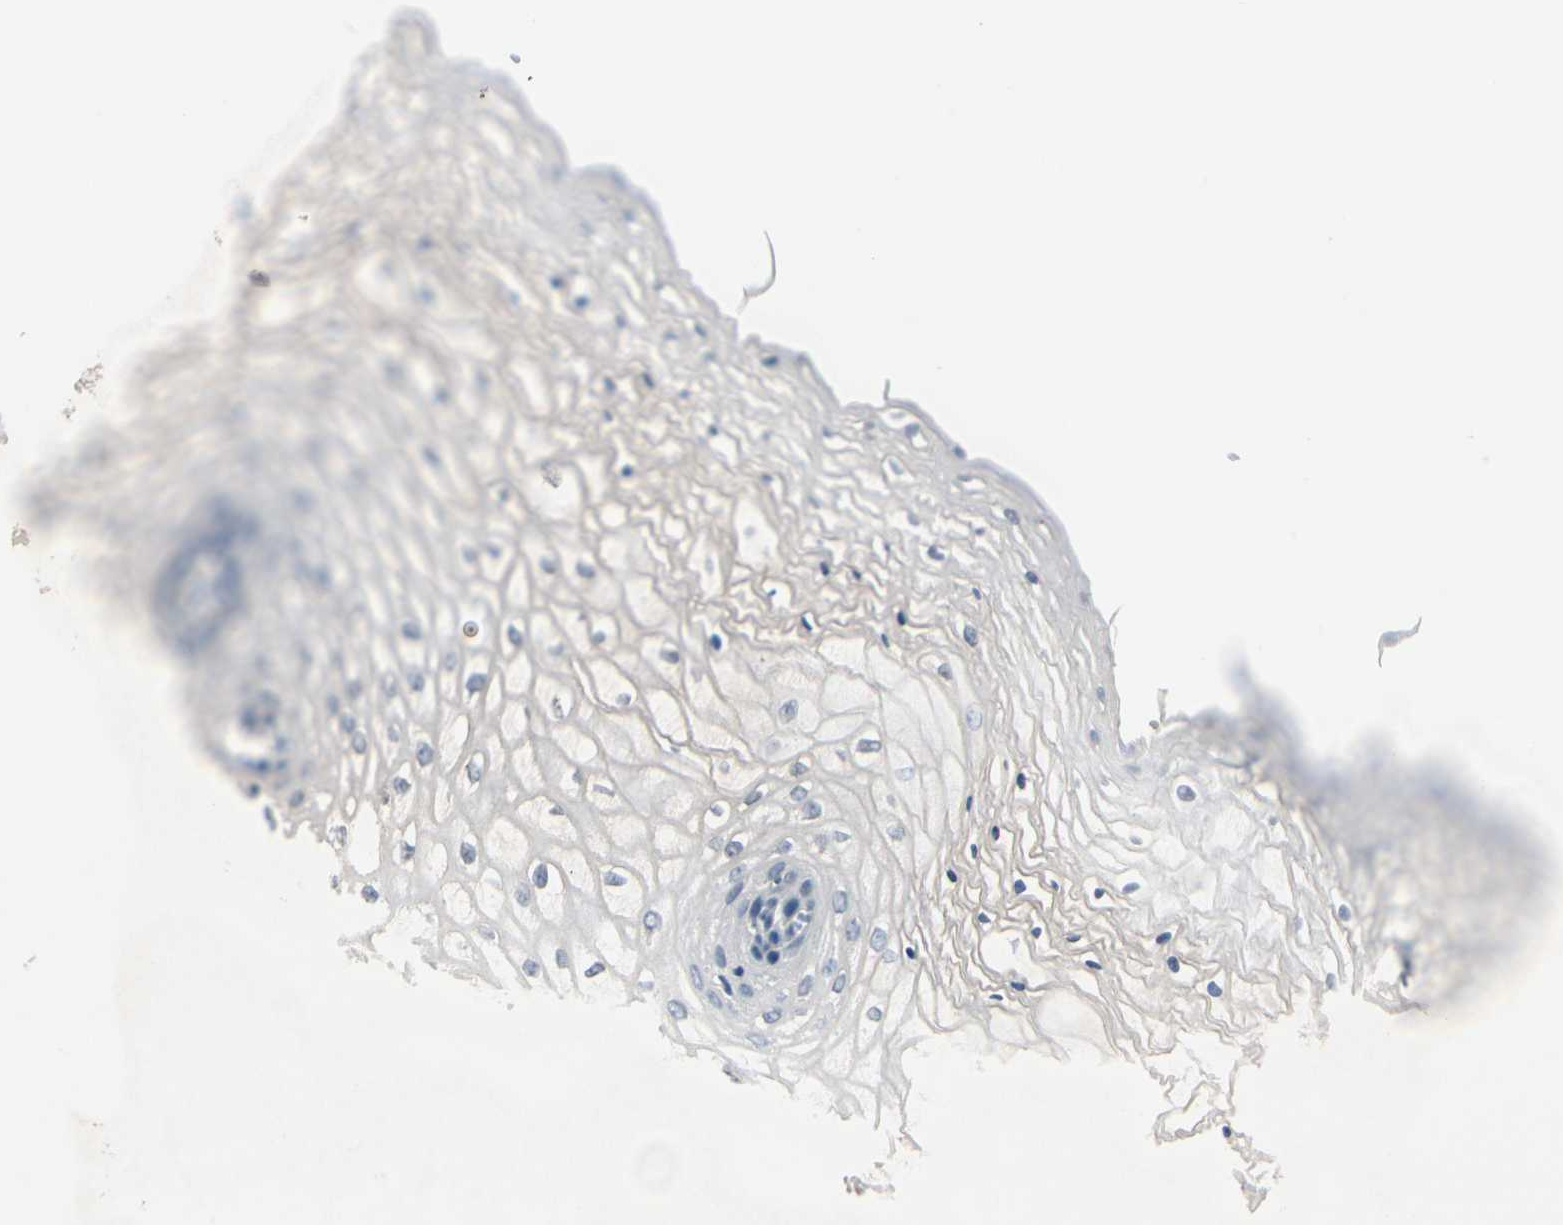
{"staining": {"intensity": "weak", "quantity": ">75%", "location": "cytoplasmic/membranous"}, "tissue": "vagina", "cell_type": "Squamous epithelial cells", "image_type": "normal", "snomed": [{"axis": "morphology", "description": "Normal tissue, NOS"}, {"axis": "topography", "description": "Vagina"}], "caption": "Protein staining by IHC shows weak cytoplasmic/membranous positivity in about >75% of squamous epithelial cells in normal vagina. (DAB = brown stain, brightfield microscopy at high magnification).", "gene": "PRDX6", "patient": {"sex": "female", "age": 34}}